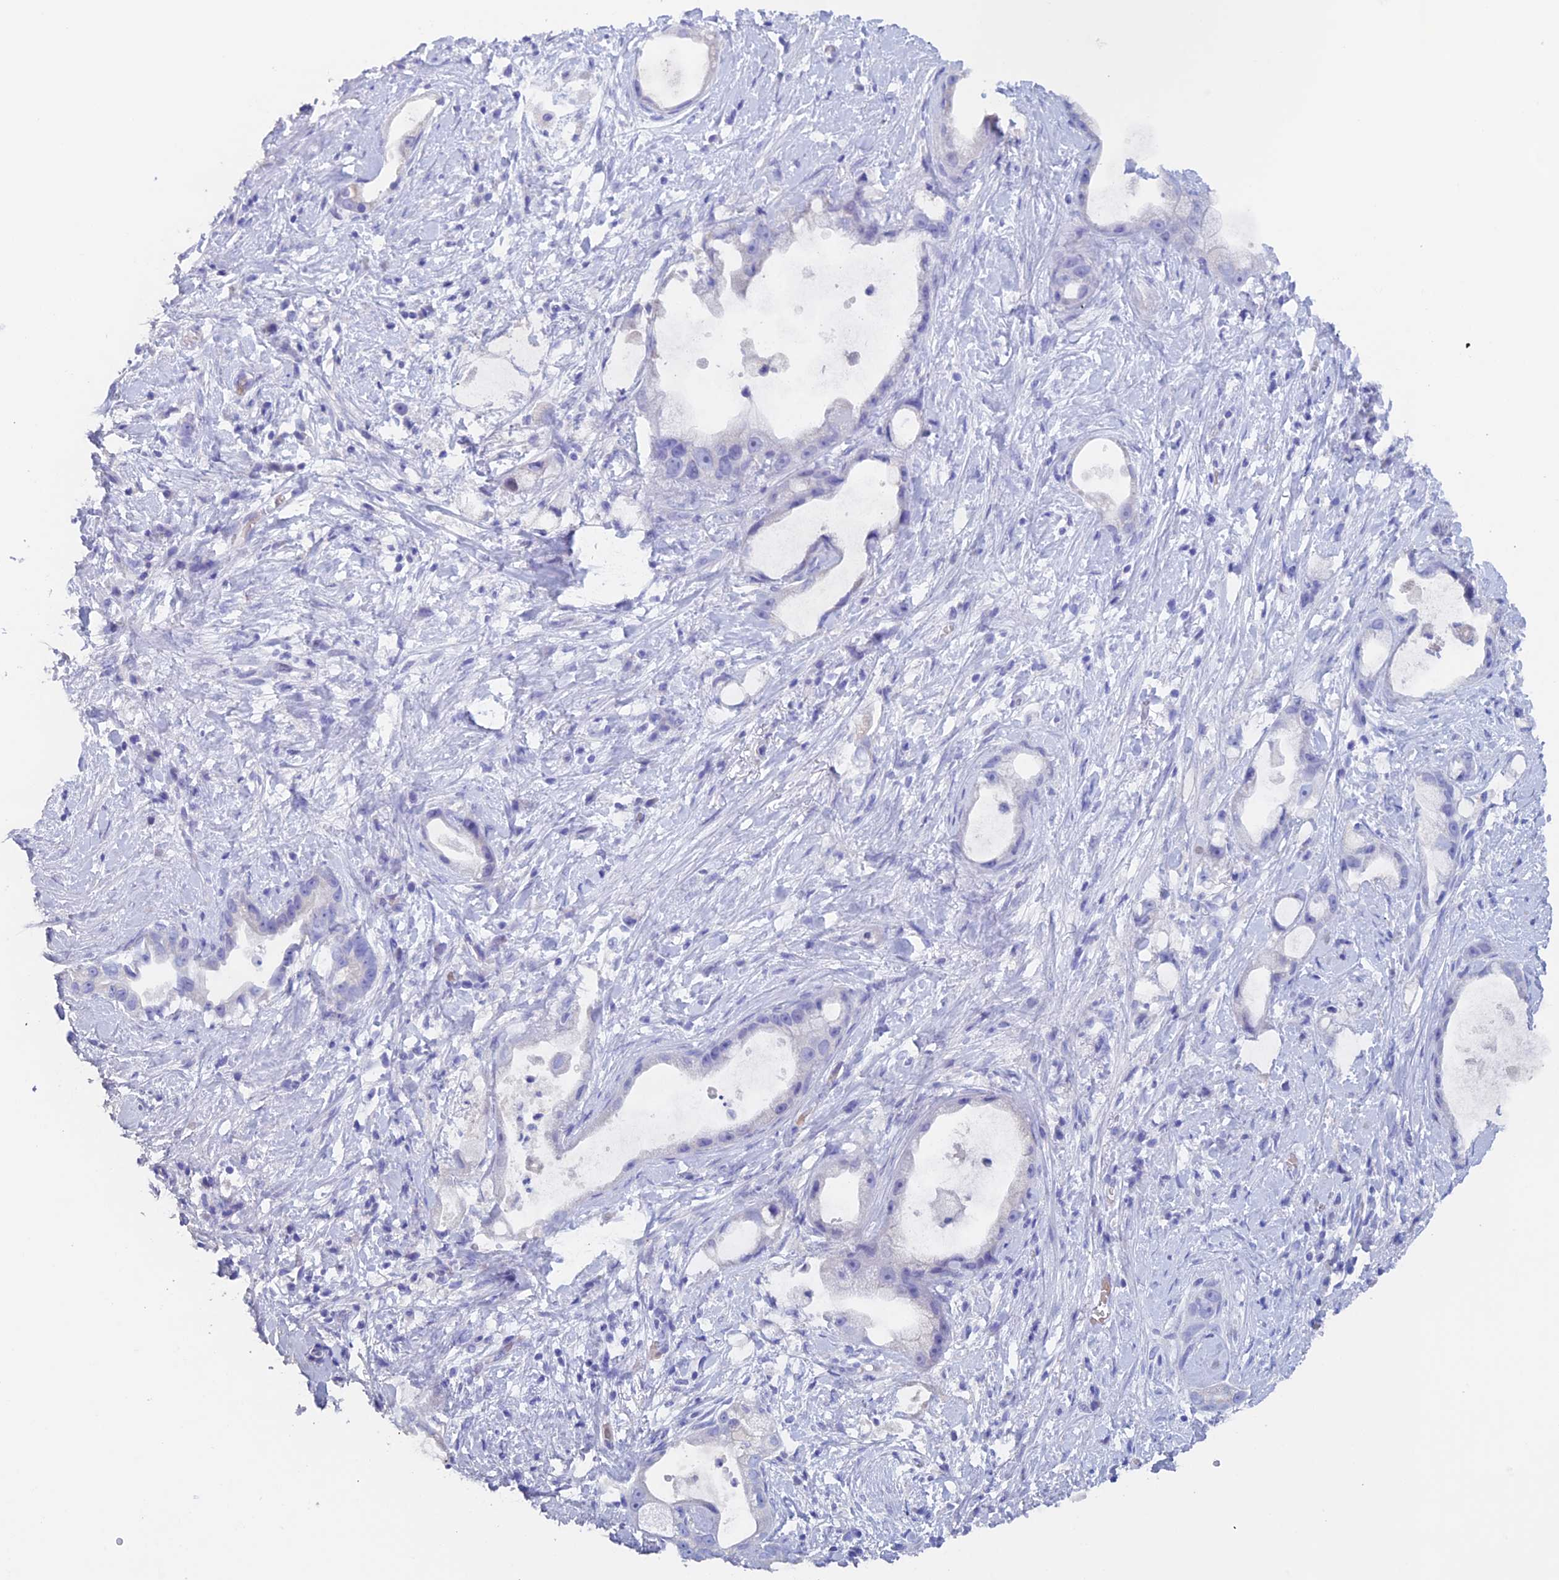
{"staining": {"intensity": "negative", "quantity": "none", "location": "none"}, "tissue": "stomach cancer", "cell_type": "Tumor cells", "image_type": "cancer", "snomed": [{"axis": "morphology", "description": "Adenocarcinoma, NOS"}, {"axis": "topography", "description": "Stomach"}], "caption": "Immunohistochemistry photomicrograph of neoplastic tissue: human stomach cancer stained with DAB demonstrates no significant protein staining in tumor cells.", "gene": "PSMC3IP", "patient": {"sex": "male", "age": 55}}